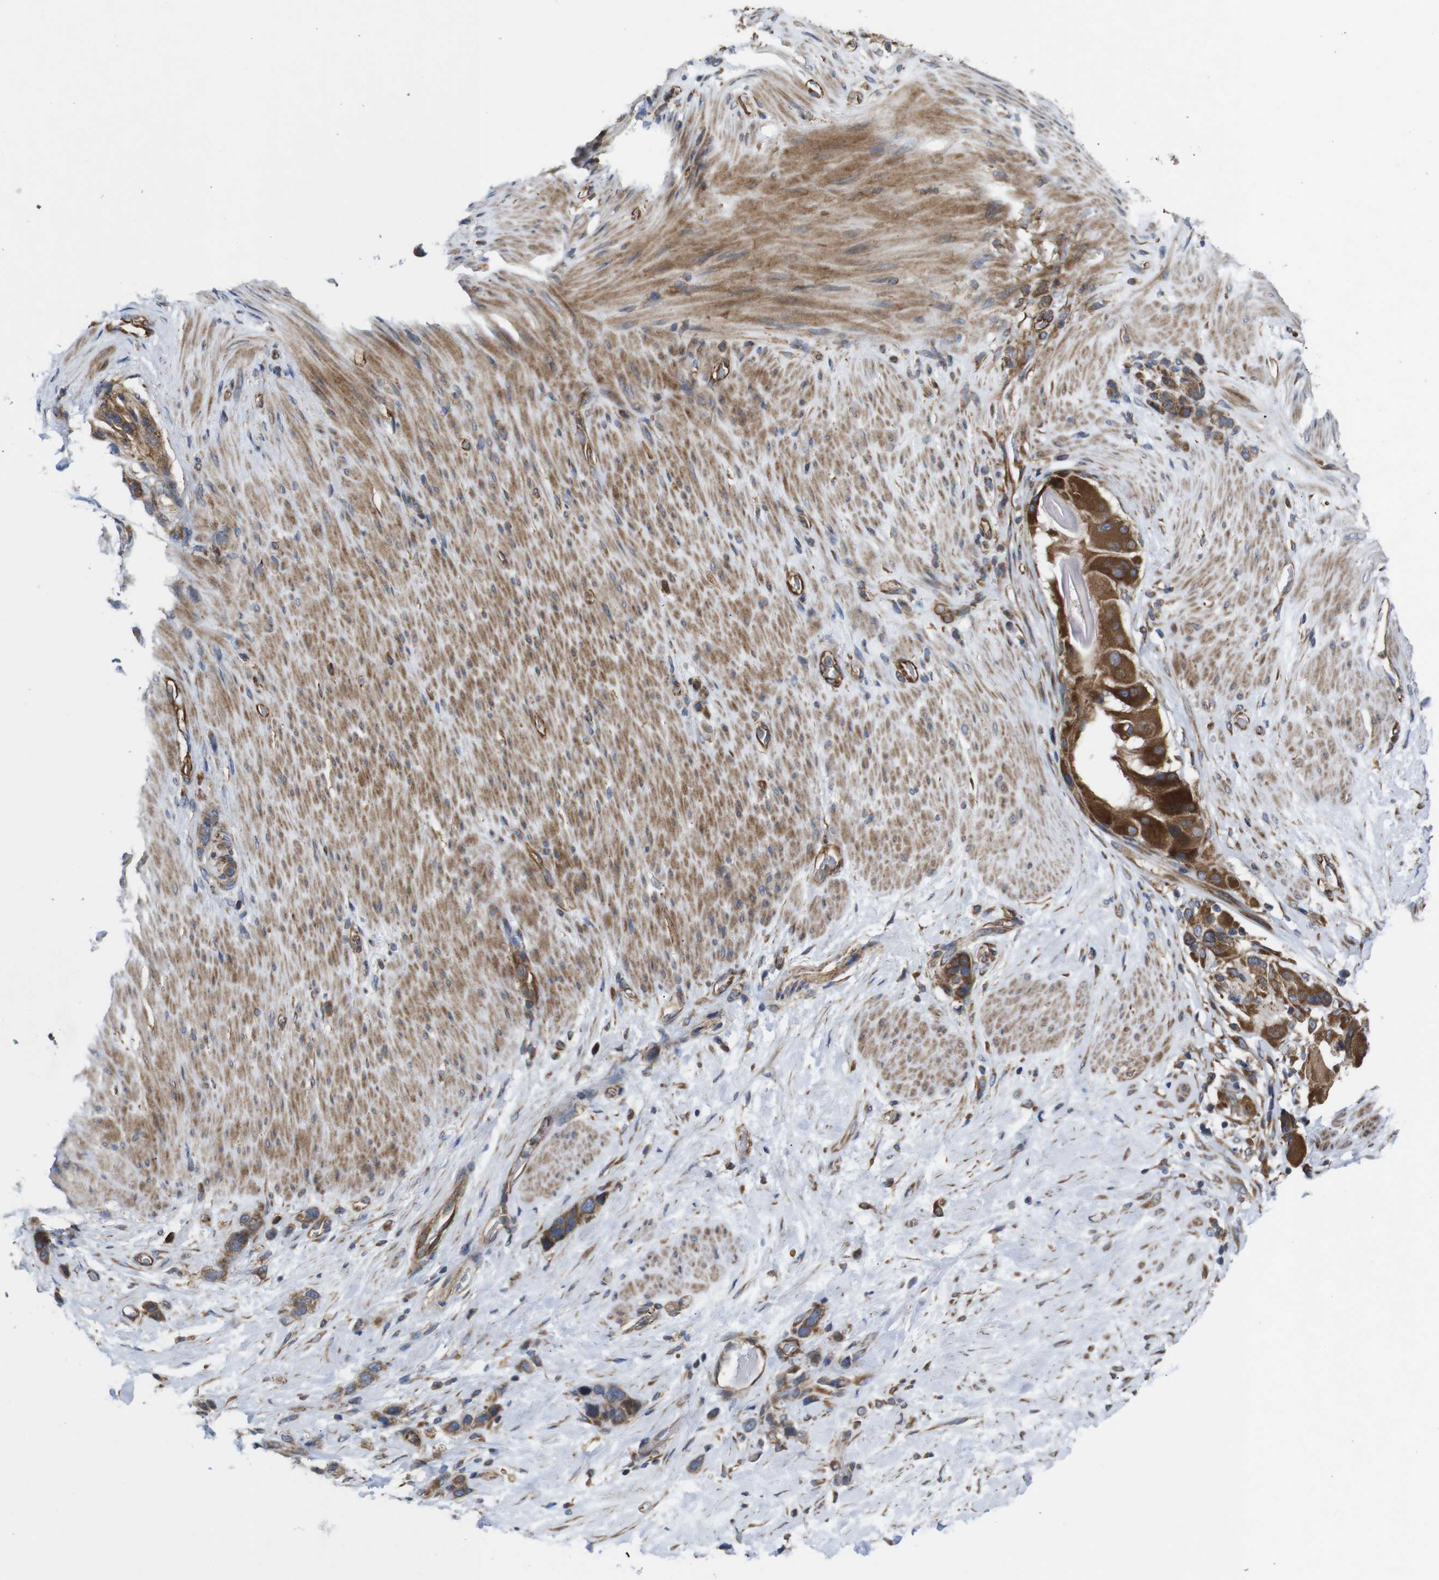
{"staining": {"intensity": "moderate", "quantity": ">75%", "location": "cytoplasmic/membranous"}, "tissue": "stomach cancer", "cell_type": "Tumor cells", "image_type": "cancer", "snomed": [{"axis": "morphology", "description": "Adenocarcinoma, NOS"}, {"axis": "morphology", "description": "Adenocarcinoma, High grade"}, {"axis": "topography", "description": "Stomach, upper"}, {"axis": "topography", "description": "Stomach, lower"}], "caption": "Stomach cancer stained with DAB (3,3'-diaminobenzidine) immunohistochemistry (IHC) reveals medium levels of moderate cytoplasmic/membranous positivity in approximately >75% of tumor cells. The staining was performed using DAB (3,3'-diaminobenzidine) to visualize the protein expression in brown, while the nuclei were stained in blue with hematoxylin (Magnification: 20x).", "gene": "POMK", "patient": {"sex": "female", "age": 65}}